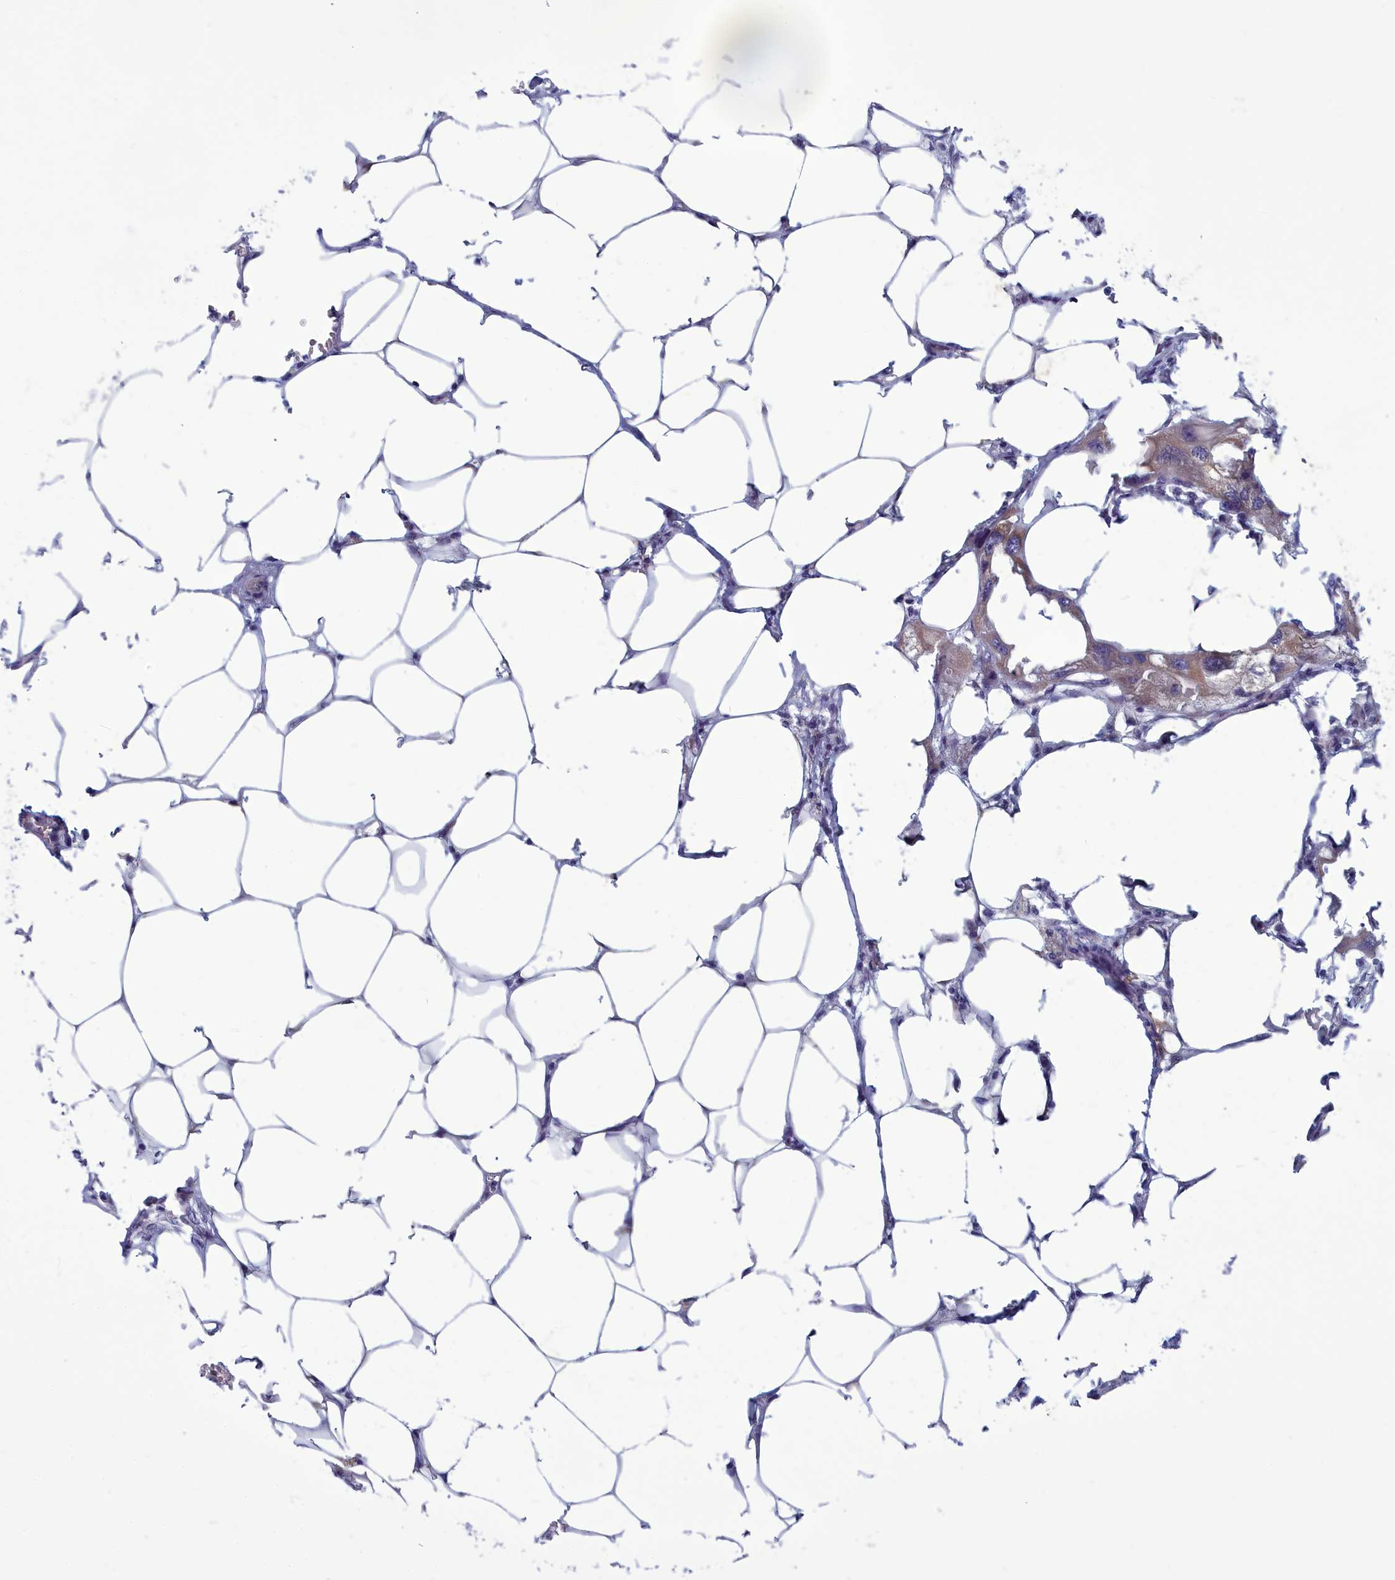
{"staining": {"intensity": "weak", "quantity": "25%-75%", "location": "cytoplasmic/membranous"}, "tissue": "endometrial cancer", "cell_type": "Tumor cells", "image_type": "cancer", "snomed": [{"axis": "morphology", "description": "Adenocarcinoma, NOS"}, {"axis": "morphology", "description": "Adenocarcinoma, metastatic, NOS"}, {"axis": "topography", "description": "Adipose tissue"}, {"axis": "topography", "description": "Endometrium"}], "caption": "The micrograph demonstrates a brown stain indicating the presence of a protein in the cytoplasmic/membranous of tumor cells in adenocarcinoma (endometrial).", "gene": "CENATAC", "patient": {"sex": "female", "age": 67}}